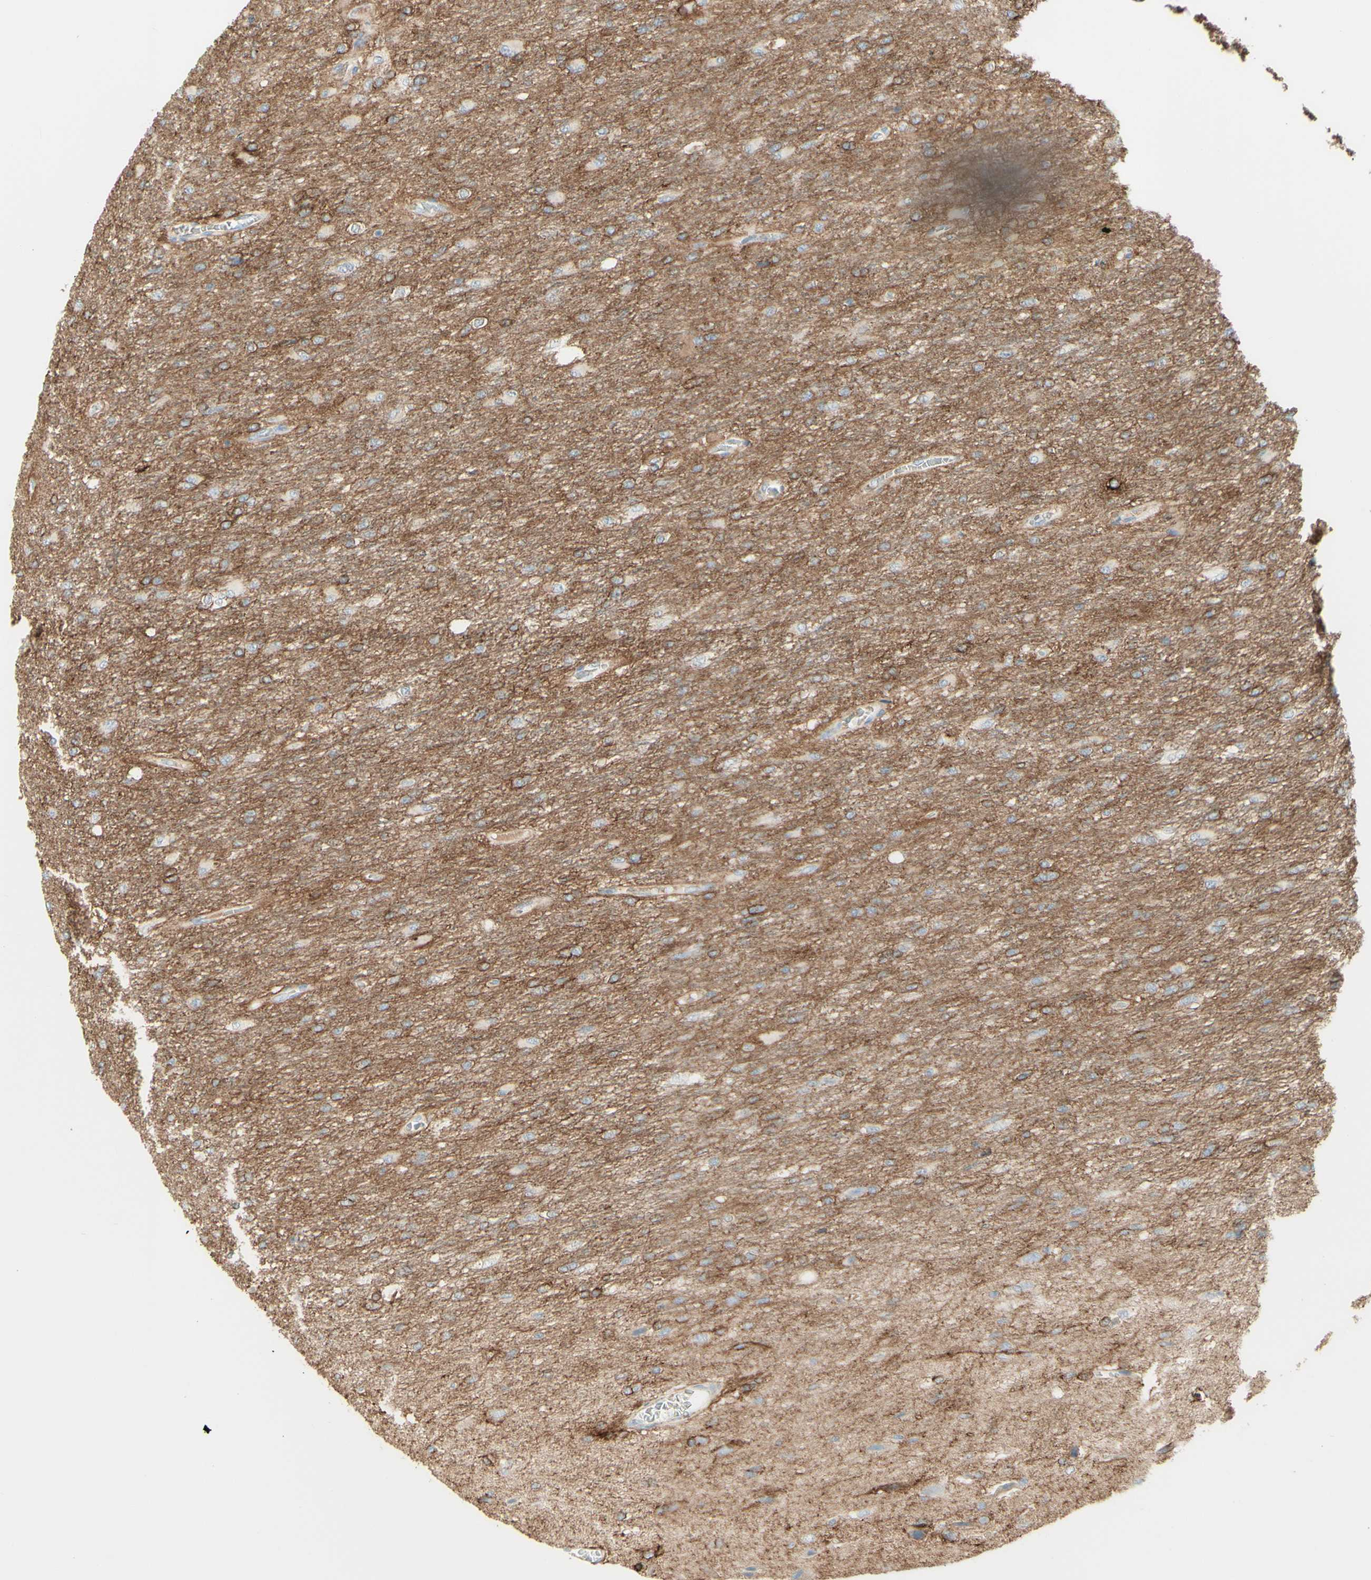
{"staining": {"intensity": "moderate", "quantity": "<25%", "location": "cytoplasmic/membranous"}, "tissue": "glioma", "cell_type": "Tumor cells", "image_type": "cancer", "snomed": [{"axis": "morphology", "description": "Glioma, malignant, High grade"}, {"axis": "topography", "description": "Cerebral cortex"}], "caption": "High-magnification brightfield microscopy of high-grade glioma (malignant) stained with DAB (3,3'-diaminobenzidine) (brown) and counterstained with hematoxylin (blue). tumor cells exhibit moderate cytoplasmic/membranous expression is seen in approximately<25% of cells.", "gene": "ALCAM", "patient": {"sex": "female", "age": 36}}